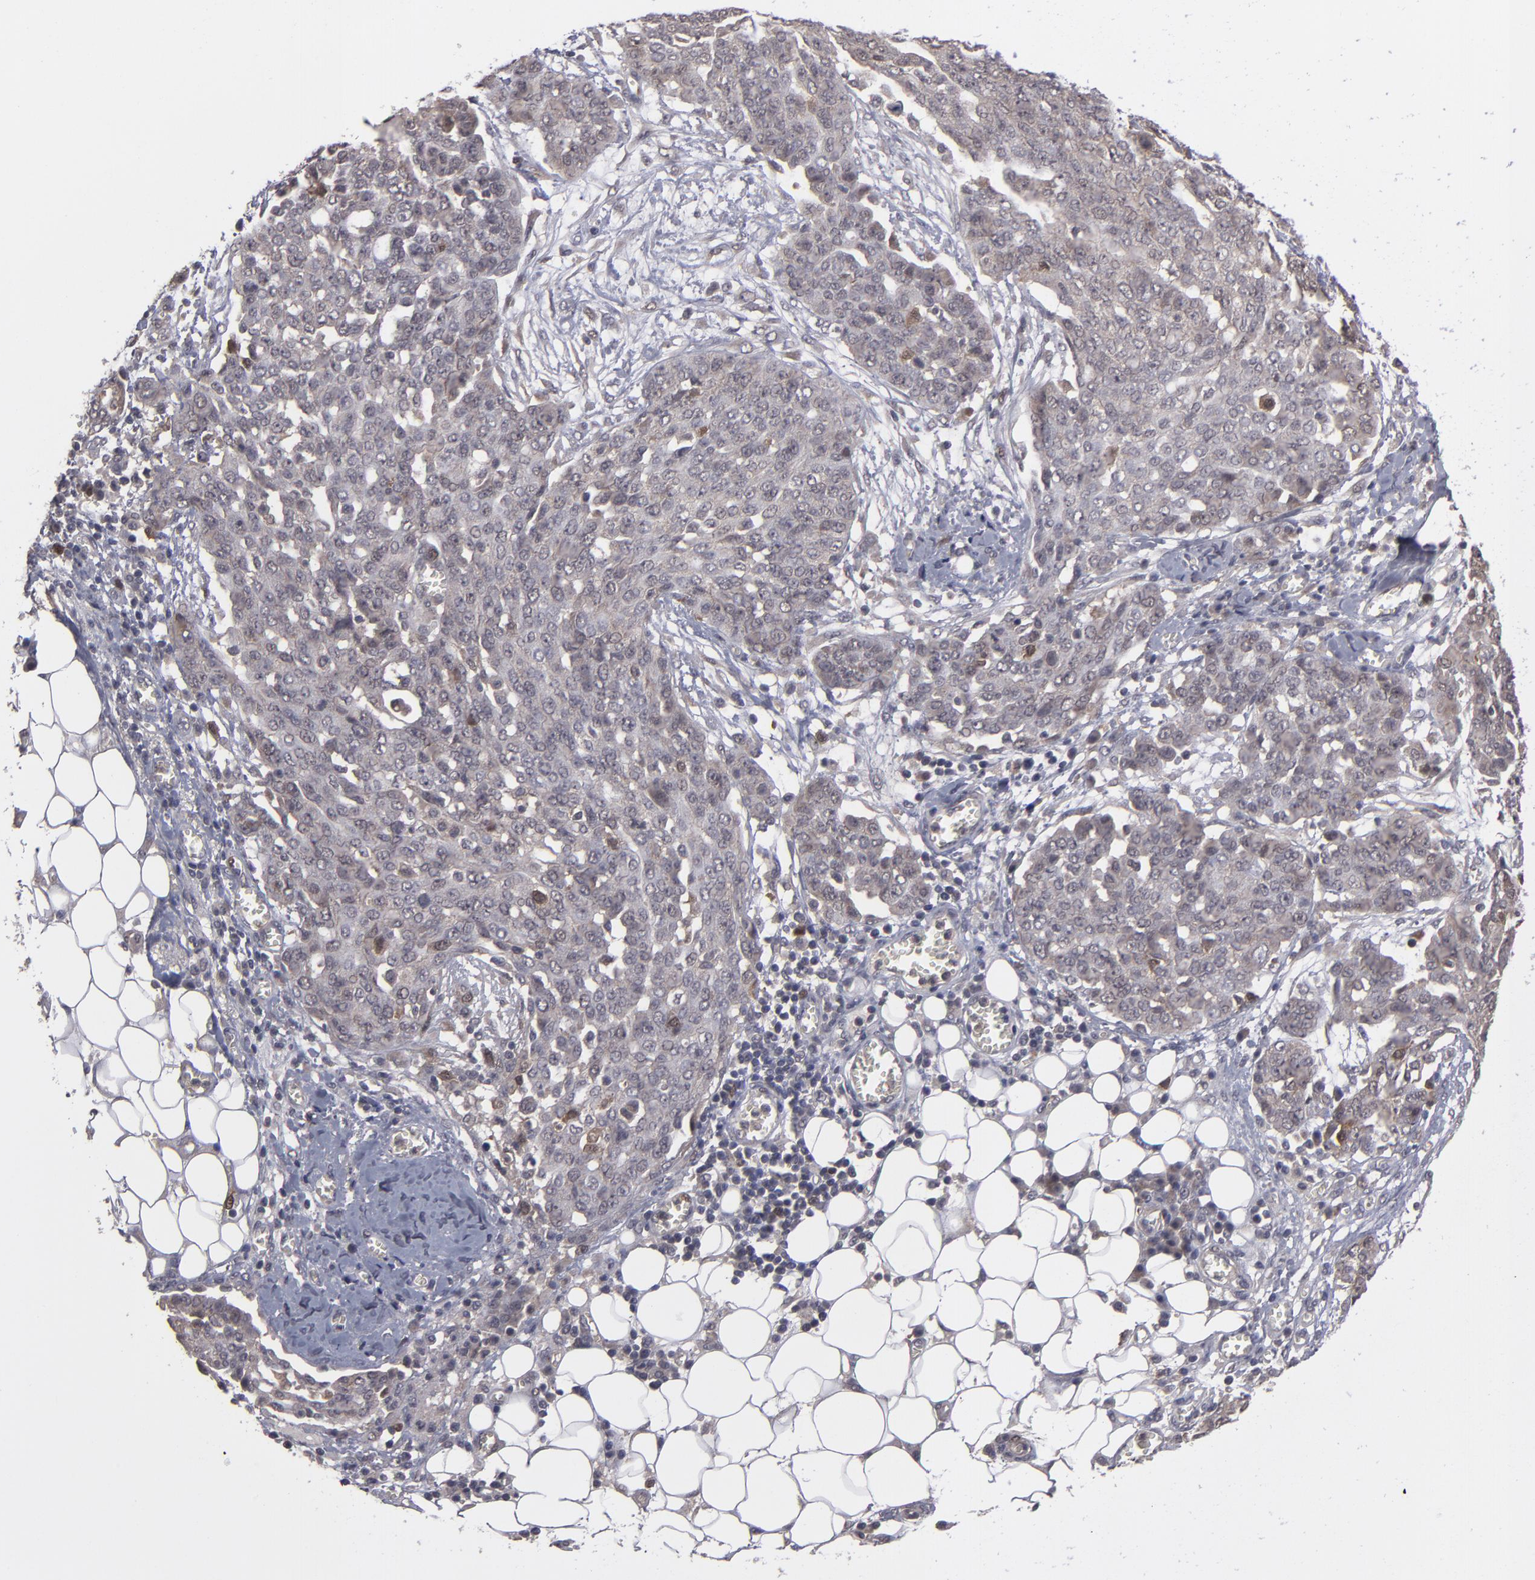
{"staining": {"intensity": "weak", "quantity": "25%-75%", "location": "cytoplasmic/membranous"}, "tissue": "ovarian cancer", "cell_type": "Tumor cells", "image_type": "cancer", "snomed": [{"axis": "morphology", "description": "Cystadenocarcinoma, serous, NOS"}, {"axis": "topography", "description": "Soft tissue"}, {"axis": "topography", "description": "Ovary"}], "caption": "Tumor cells demonstrate low levels of weak cytoplasmic/membranous positivity in approximately 25%-75% of cells in human ovarian cancer.", "gene": "TYMS", "patient": {"sex": "female", "age": 57}}